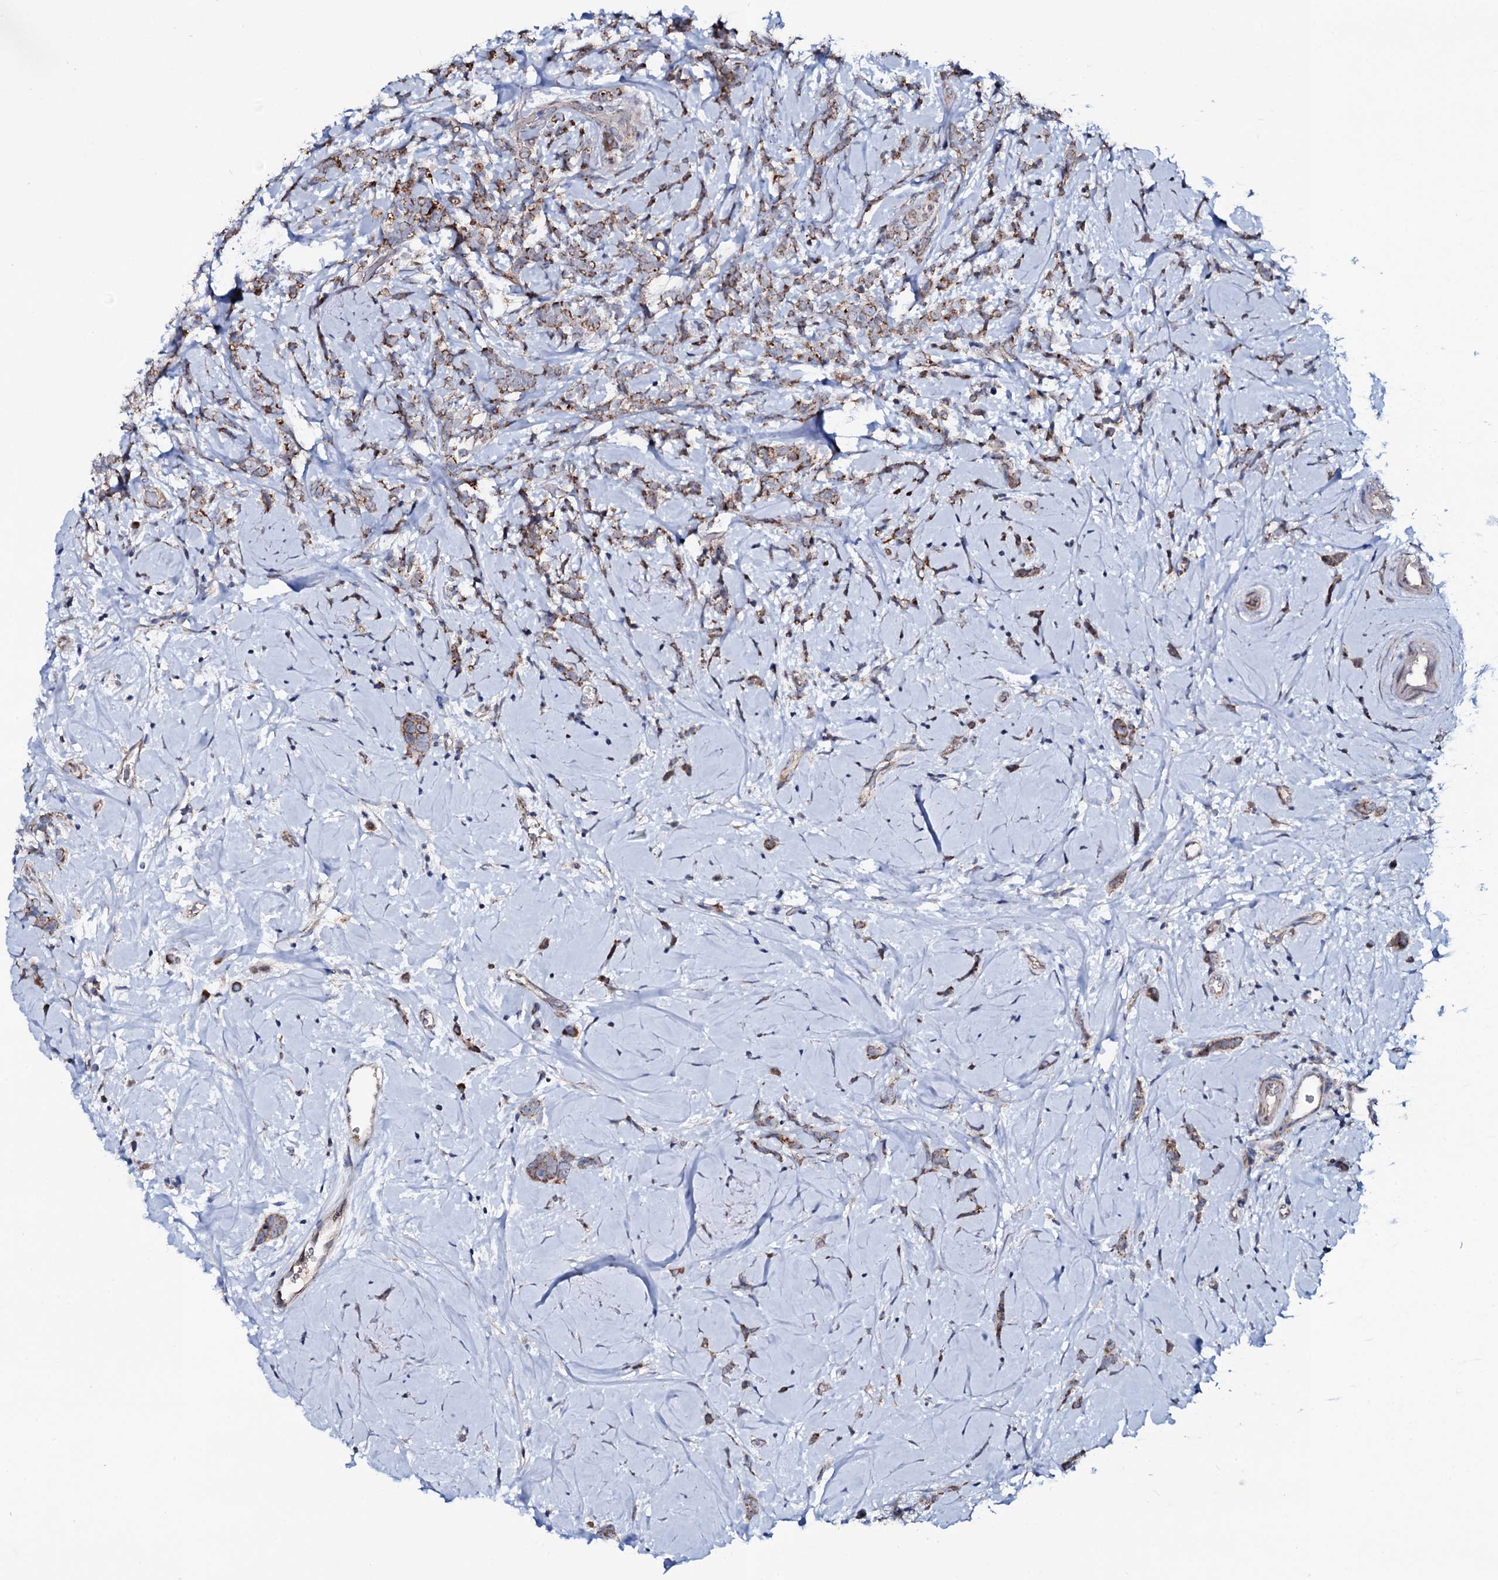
{"staining": {"intensity": "moderate", "quantity": ">75%", "location": "cytoplasmic/membranous"}, "tissue": "breast cancer", "cell_type": "Tumor cells", "image_type": "cancer", "snomed": [{"axis": "morphology", "description": "Lobular carcinoma"}, {"axis": "topography", "description": "Breast"}], "caption": "IHC of human breast cancer (lobular carcinoma) displays medium levels of moderate cytoplasmic/membranous expression in approximately >75% of tumor cells.", "gene": "PPP1R3D", "patient": {"sex": "female", "age": 58}}